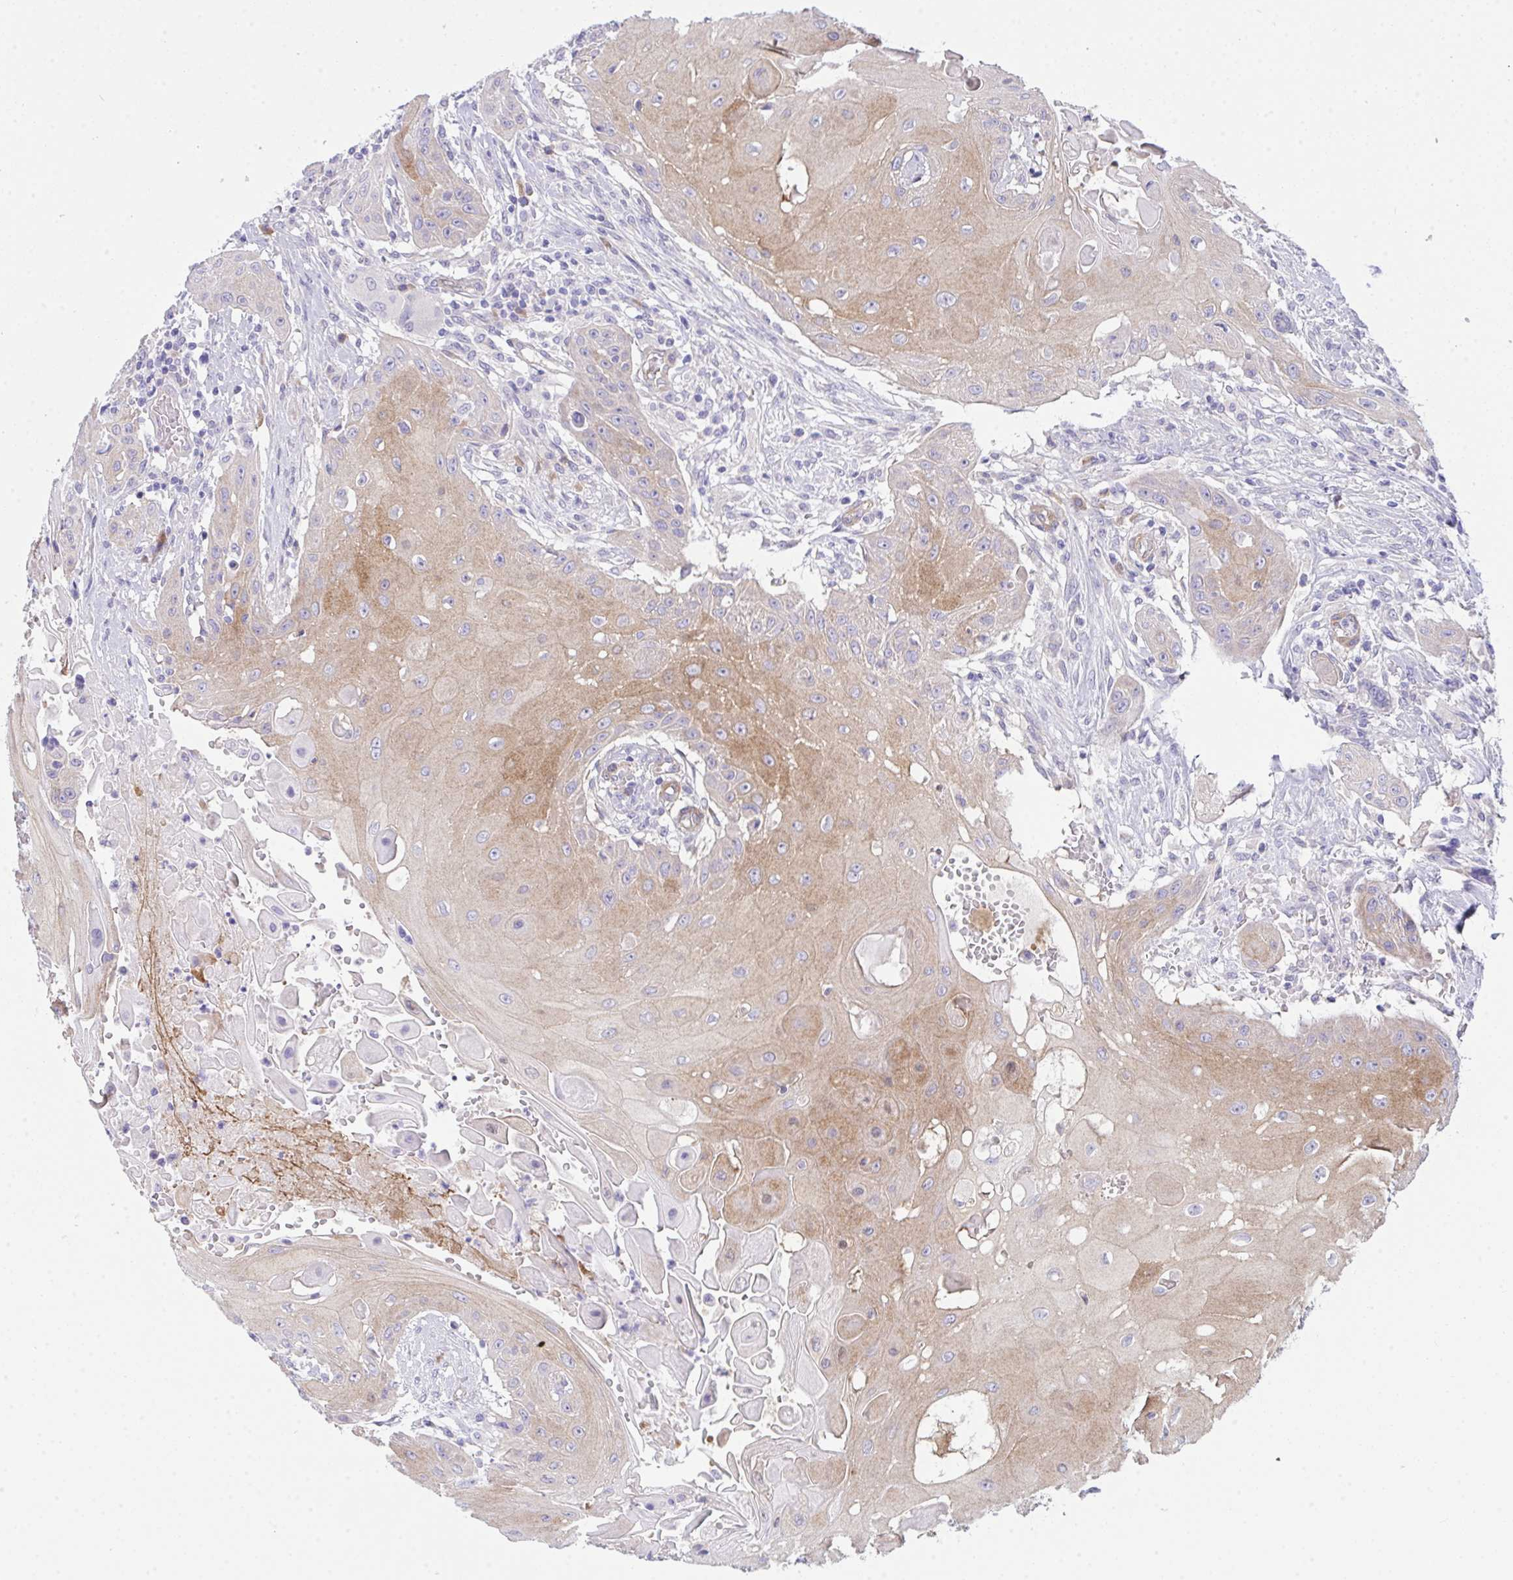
{"staining": {"intensity": "moderate", "quantity": "<25%", "location": "cytoplasmic/membranous"}, "tissue": "head and neck cancer", "cell_type": "Tumor cells", "image_type": "cancer", "snomed": [{"axis": "morphology", "description": "Squamous cell carcinoma, NOS"}, {"axis": "topography", "description": "Oral tissue"}, {"axis": "topography", "description": "Head-Neck"}, {"axis": "topography", "description": "Neck, NOS"}], "caption": "This is an image of immunohistochemistry staining of head and neck squamous cell carcinoma, which shows moderate staining in the cytoplasmic/membranous of tumor cells.", "gene": "GAB1", "patient": {"sex": "female", "age": 55}}